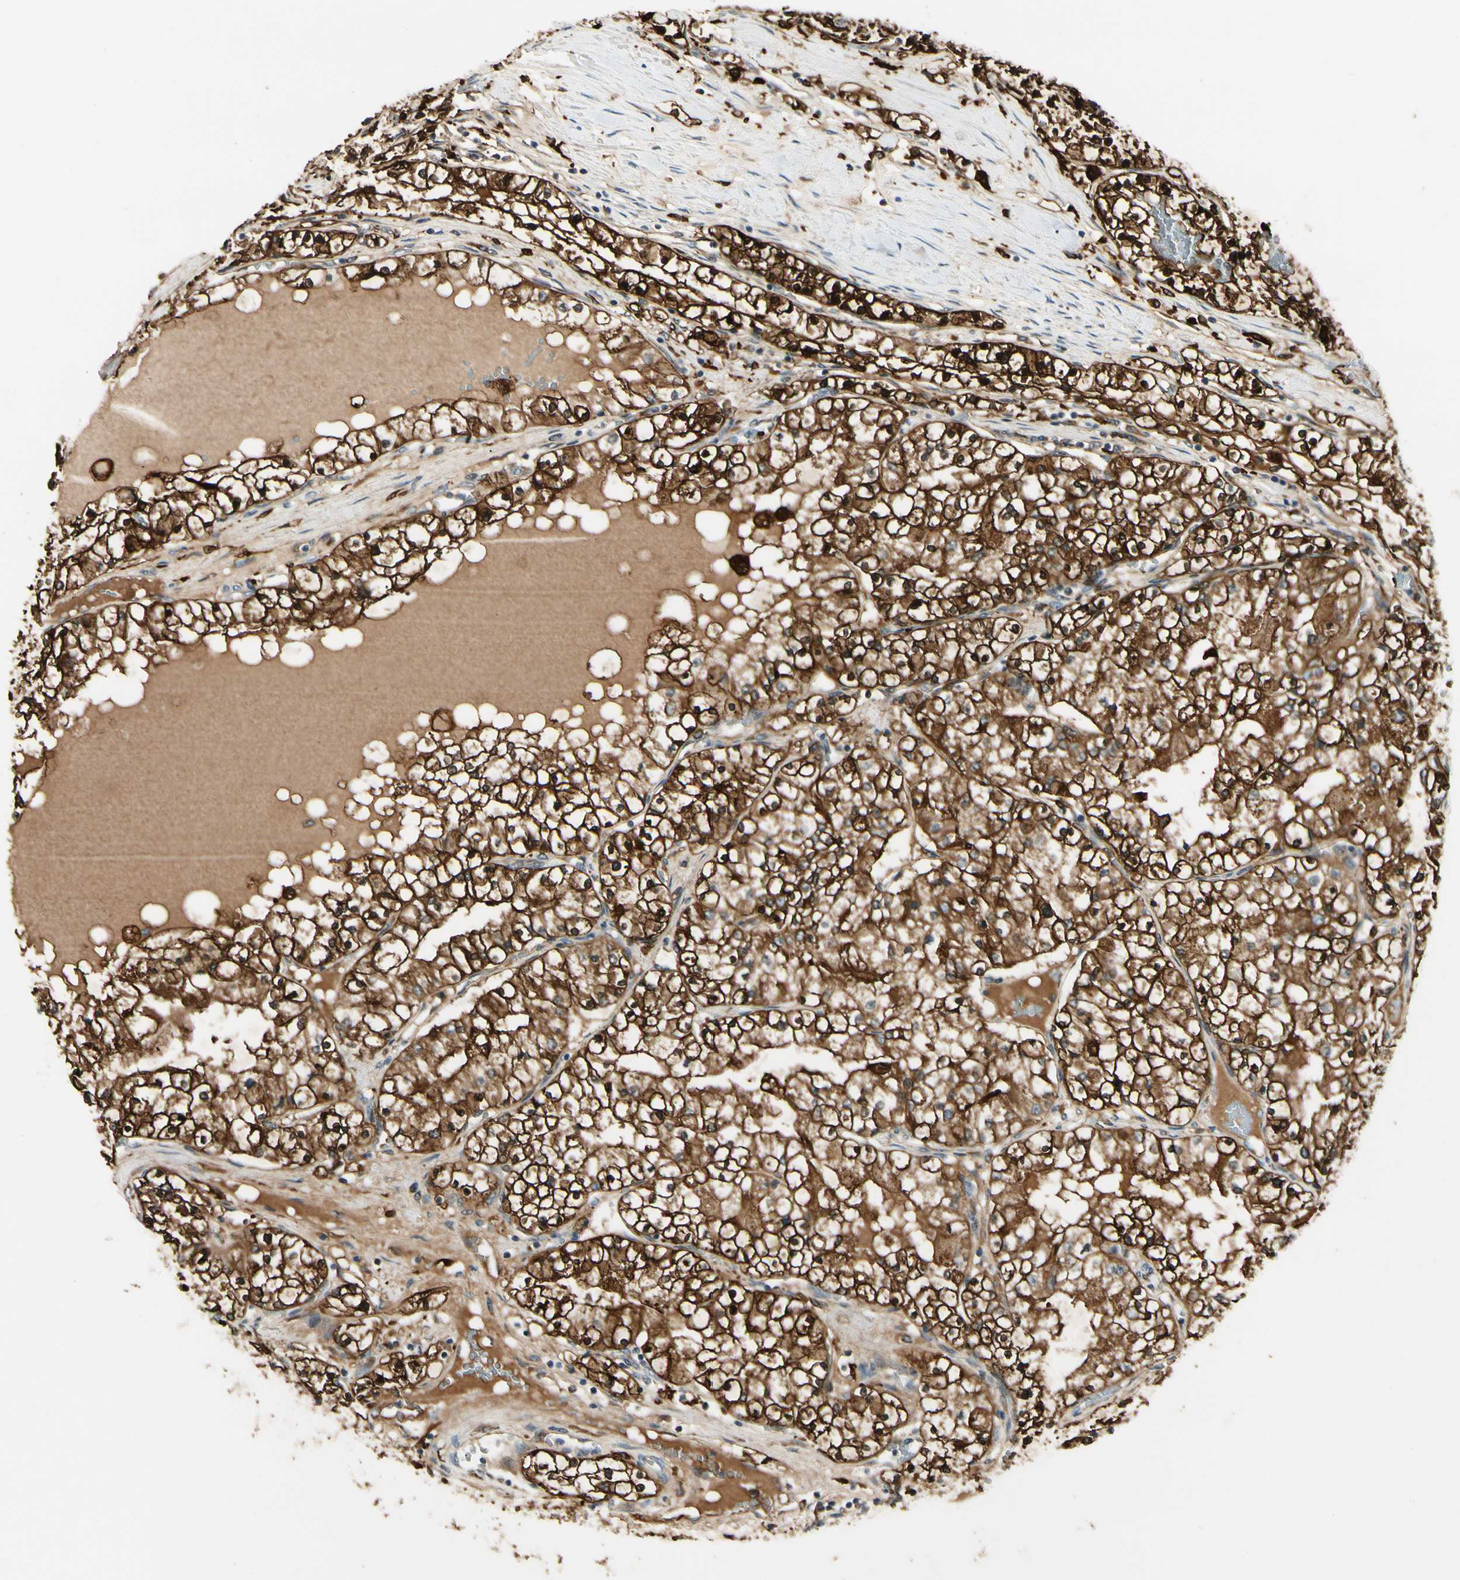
{"staining": {"intensity": "strong", "quantity": ">75%", "location": "cytoplasmic/membranous,nuclear"}, "tissue": "renal cancer", "cell_type": "Tumor cells", "image_type": "cancer", "snomed": [{"axis": "morphology", "description": "Adenocarcinoma, NOS"}, {"axis": "topography", "description": "Kidney"}], "caption": "Protein staining of renal adenocarcinoma tissue shows strong cytoplasmic/membranous and nuclear positivity in about >75% of tumor cells.", "gene": "FTH1", "patient": {"sex": "male", "age": 68}}